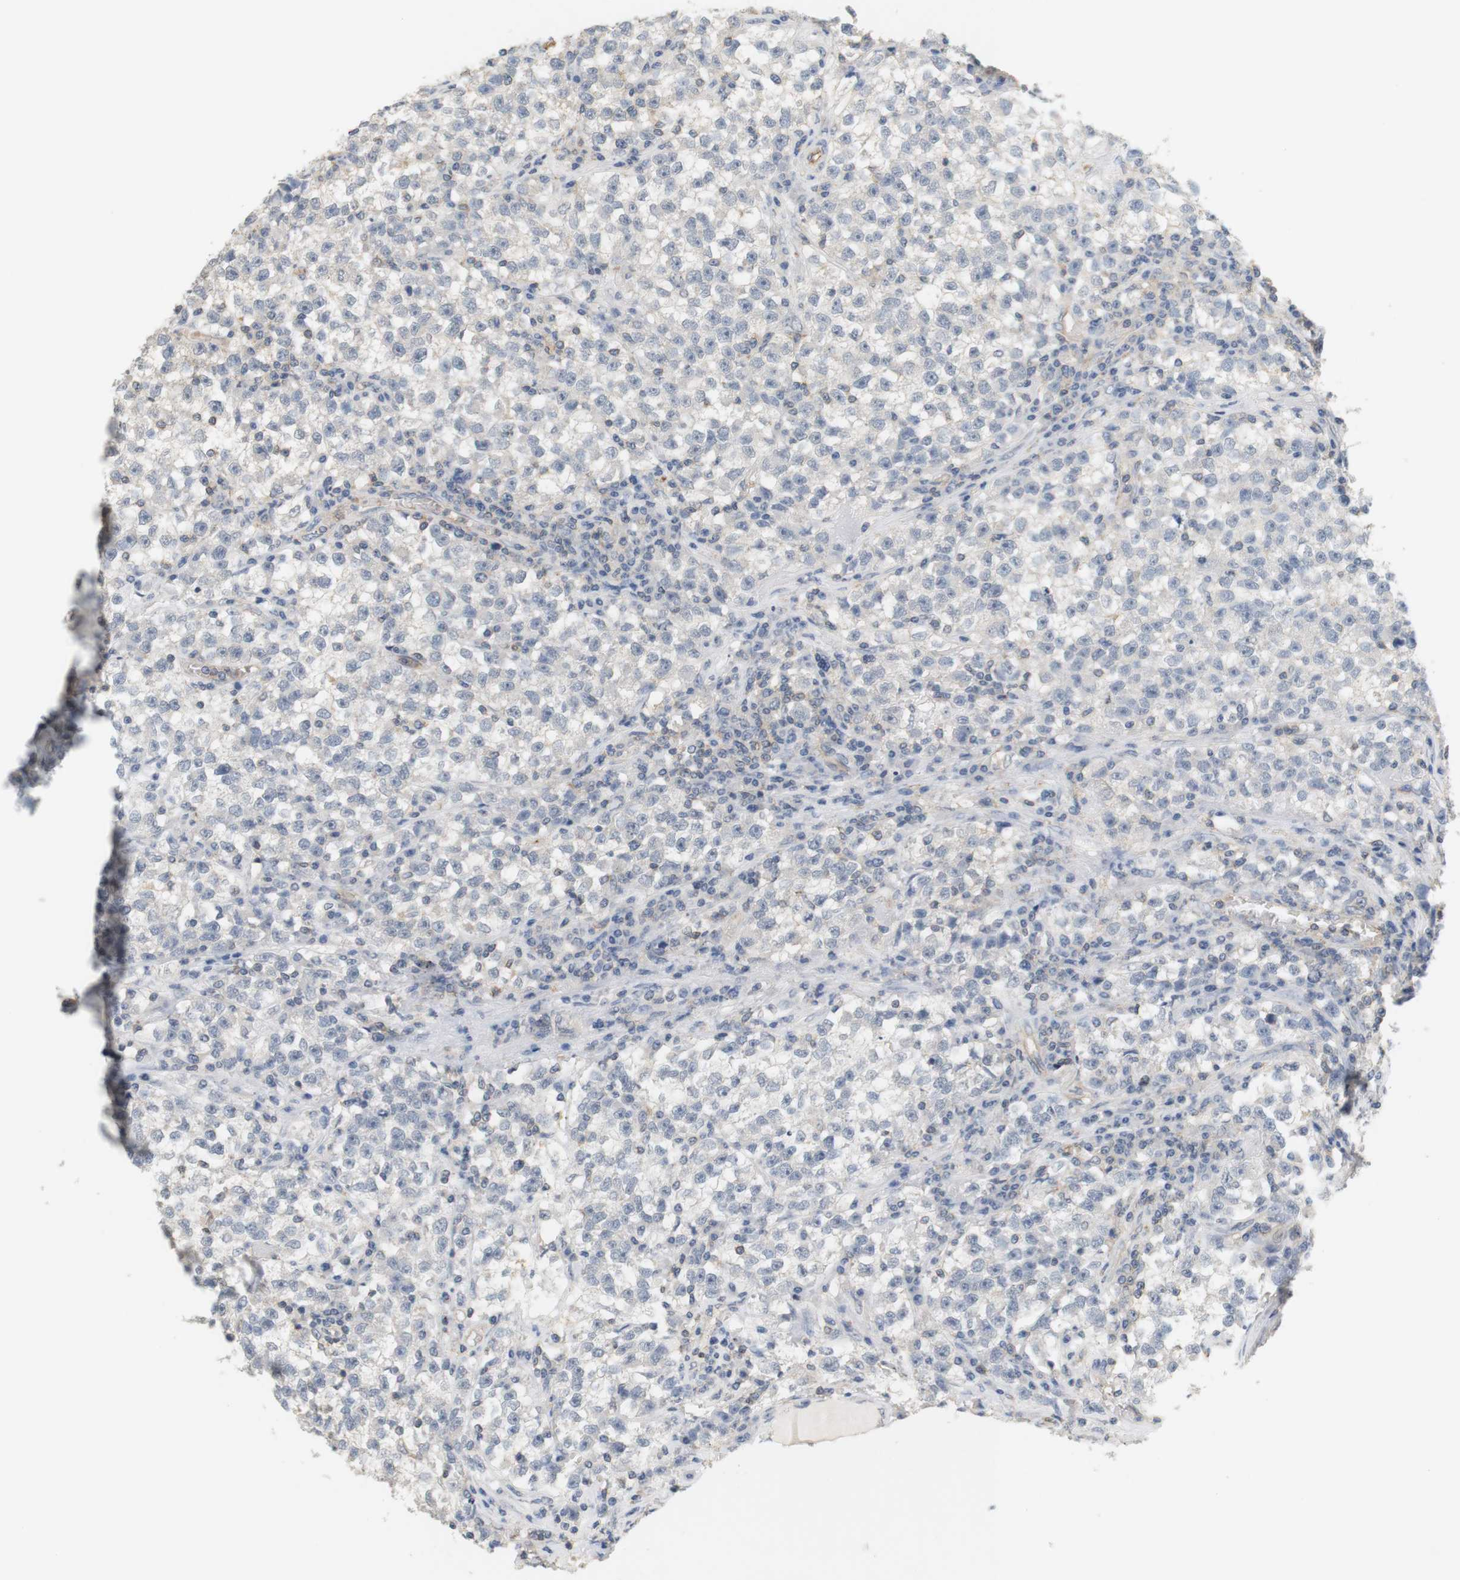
{"staining": {"intensity": "negative", "quantity": "none", "location": "none"}, "tissue": "testis cancer", "cell_type": "Tumor cells", "image_type": "cancer", "snomed": [{"axis": "morphology", "description": "Seminoma, NOS"}, {"axis": "topography", "description": "Testis"}], "caption": "Tumor cells show no significant protein staining in testis seminoma.", "gene": "OSR1", "patient": {"sex": "male", "age": 22}}